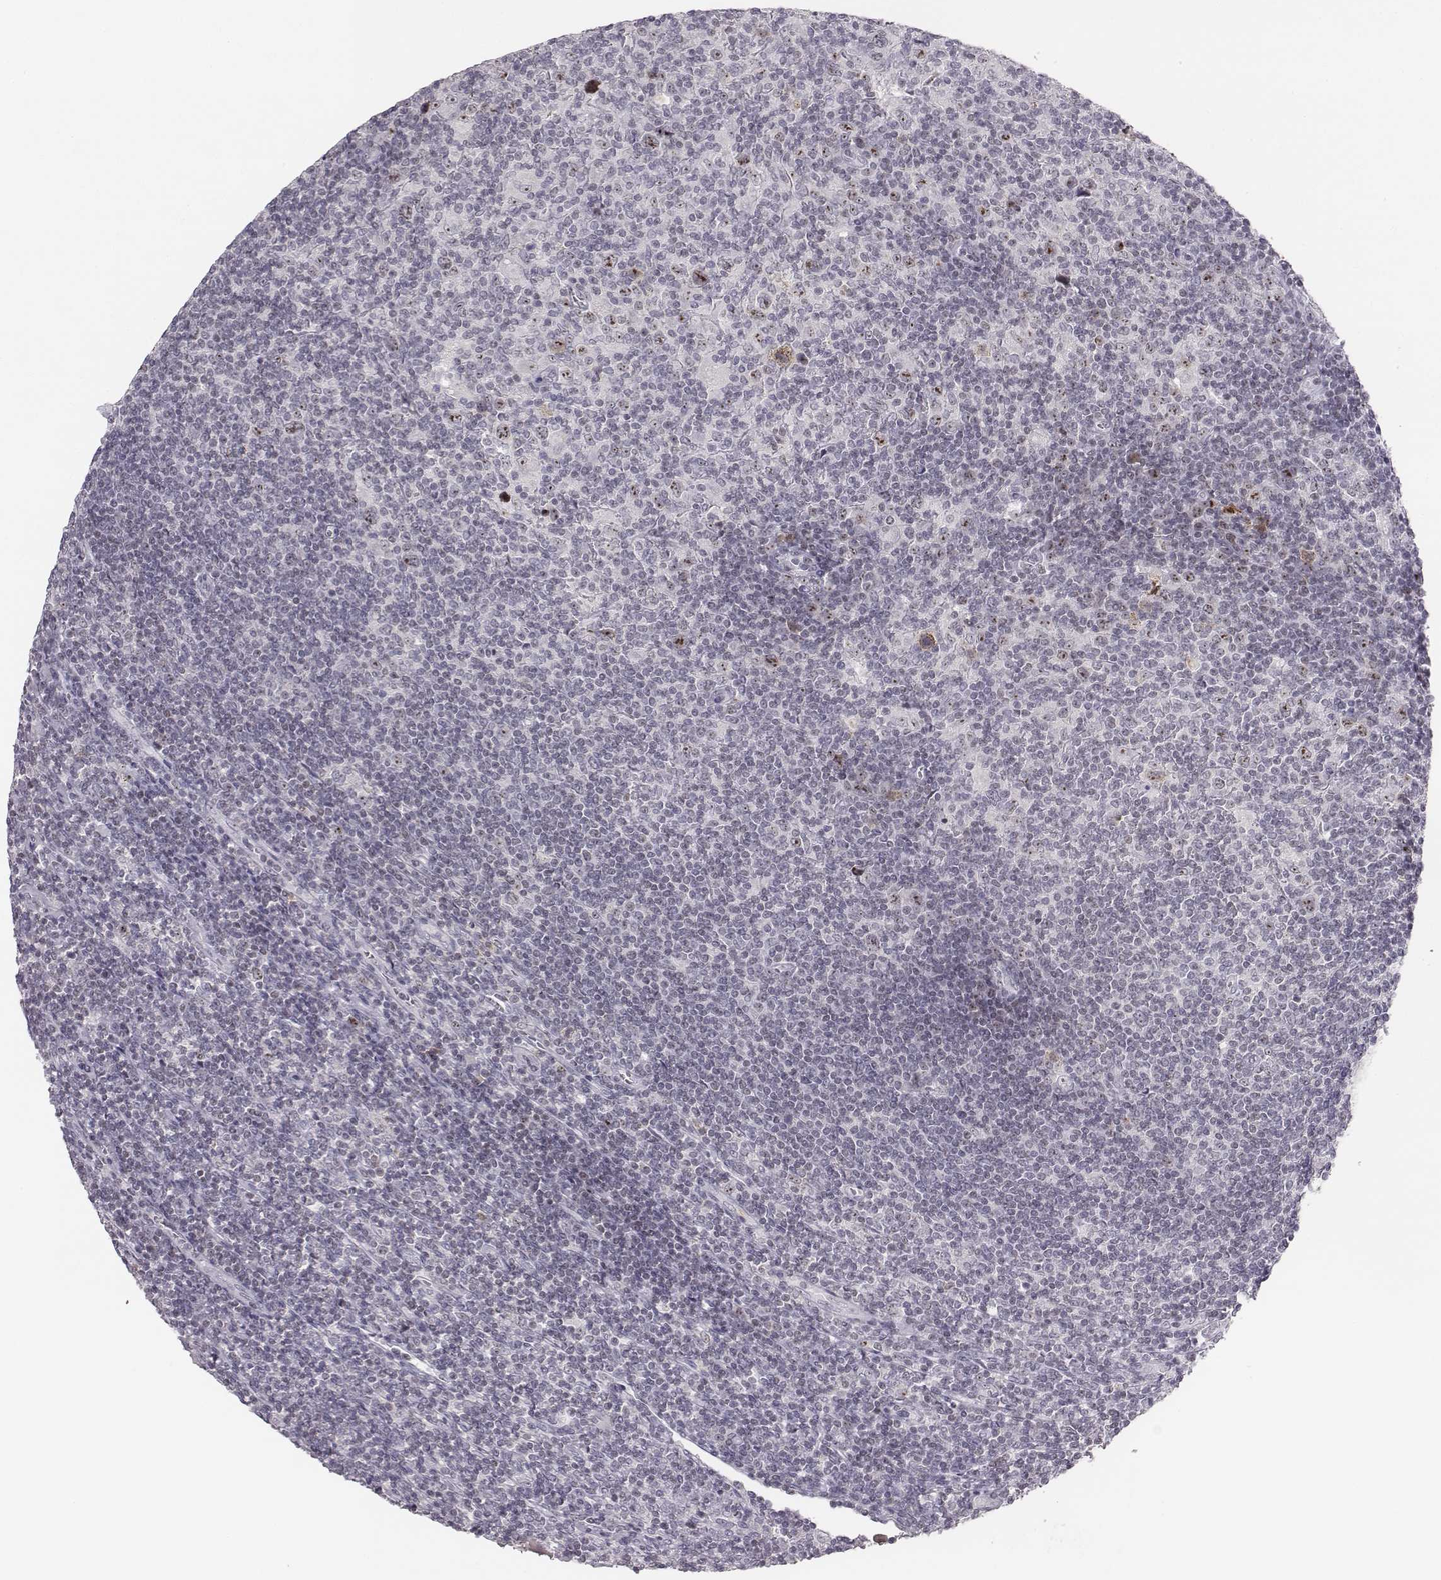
{"staining": {"intensity": "negative", "quantity": "none", "location": "none"}, "tissue": "lymphoma", "cell_type": "Tumor cells", "image_type": "cancer", "snomed": [{"axis": "morphology", "description": "Hodgkin's disease, NOS"}, {"axis": "topography", "description": "Lymph node"}], "caption": "Hodgkin's disease was stained to show a protein in brown. There is no significant expression in tumor cells. Brightfield microscopy of IHC stained with DAB (3,3'-diaminobenzidine) (brown) and hematoxylin (blue), captured at high magnification.", "gene": "NIFK", "patient": {"sex": "male", "age": 40}}